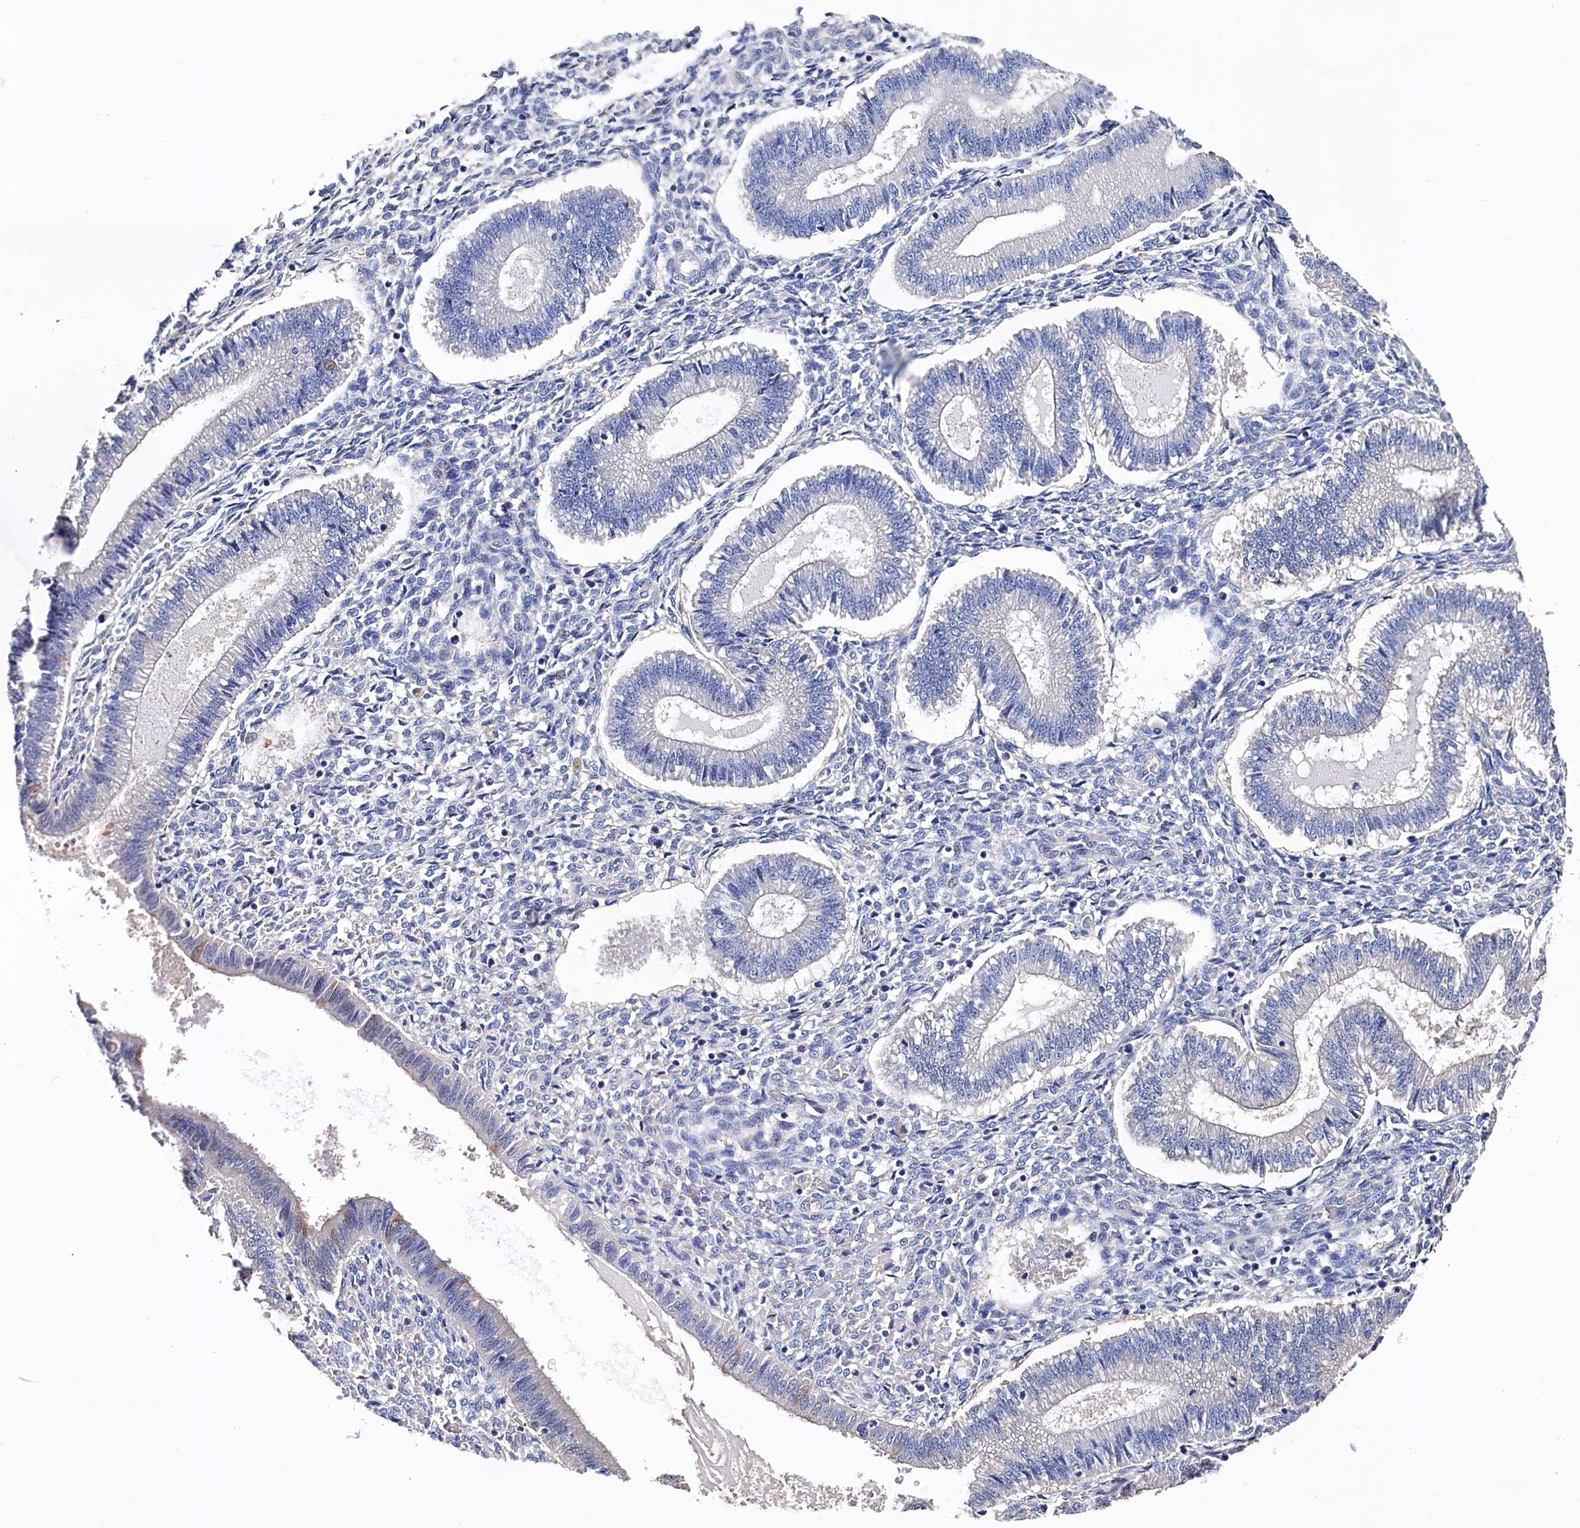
{"staining": {"intensity": "negative", "quantity": "none", "location": "none"}, "tissue": "endometrium", "cell_type": "Cells in endometrial stroma", "image_type": "normal", "snomed": [{"axis": "morphology", "description": "Normal tissue, NOS"}, {"axis": "topography", "description": "Endometrium"}], "caption": "This is a micrograph of immunohistochemistry staining of benign endometrium, which shows no expression in cells in endometrial stroma.", "gene": "BHMT", "patient": {"sex": "female", "age": 25}}